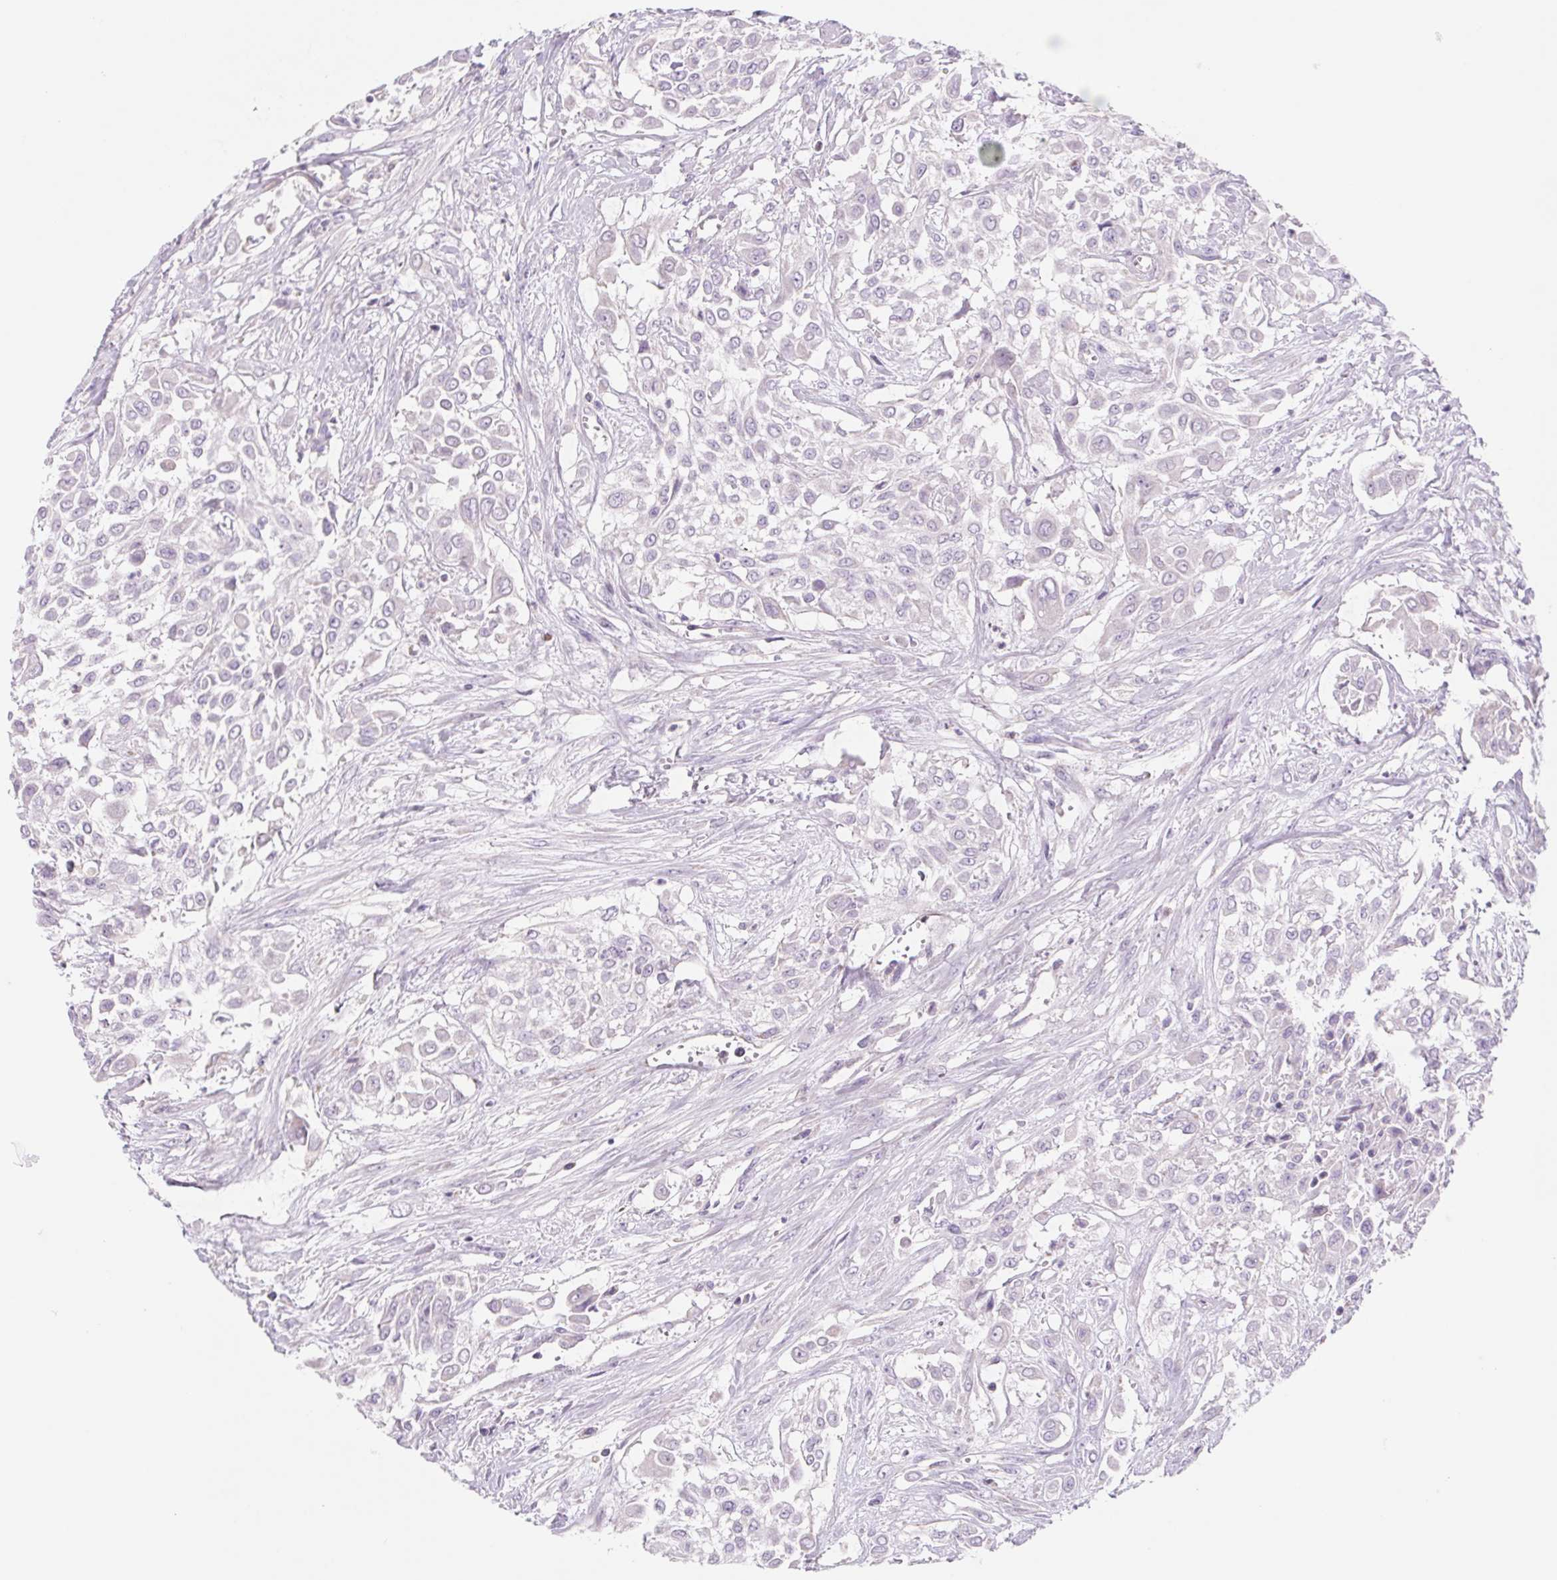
{"staining": {"intensity": "negative", "quantity": "none", "location": "none"}, "tissue": "urothelial cancer", "cell_type": "Tumor cells", "image_type": "cancer", "snomed": [{"axis": "morphology", "description": "Urothelial carcinoma, High grade"}, {"axis": "topography", "description": "Urinary bladder"}], "caption": "Urothelial cancer was stained to show a protein in brown. There is no significant staining in tumor cells.", "gene": "DPPA5", "patient": {"sex": "male", "age": 57}}